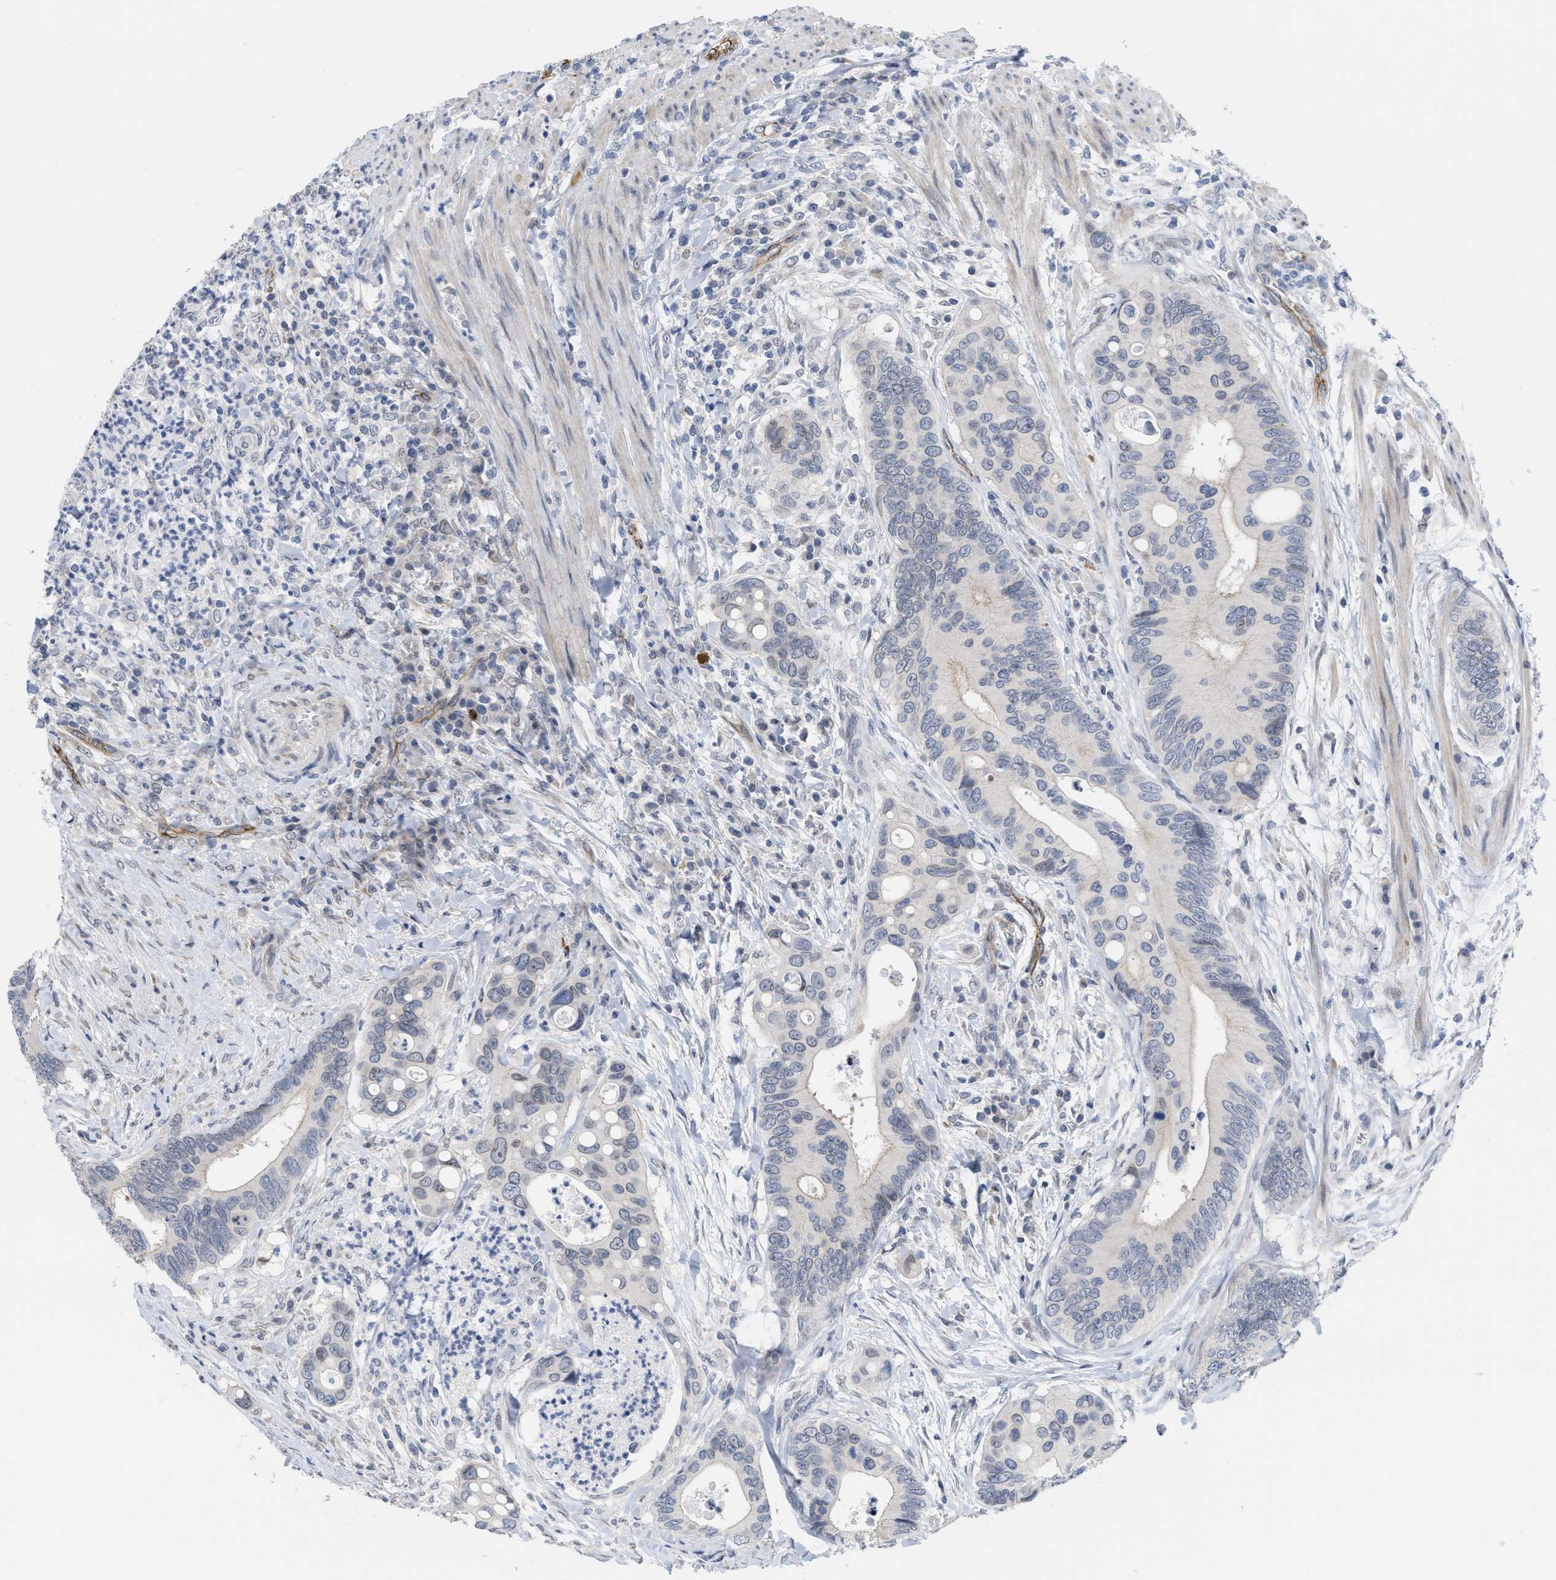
{"staining": {"intensity": "weak", "quantity": "25%-75%", "location": "cytoplasmic/membranous"}, "tissue": "colorectal cancer", "cell_type": "Tumor cells", "image_type": "cancer", "snomed": [{"axis": "morphology", "description": "Inflammation, NOS"}, {"axis": "morphology", "description": "Adenocarcinoma, NOS"}, {"axis": "topography", "description": "Colon"}], "caption": "High-magnification brightfield microscopy of colorectal cancer (adenocarcinoma) stained with DAB (3,3'-diaminobenzidine) (brown) and counterstained with hematoxylin (blue). tumor cells exhibit weak cytoplasmic/membranous expression is identified in about25%-75% of cells.", "gene": "ACKR1", "patient": {"sex": "male", "age": 72}}